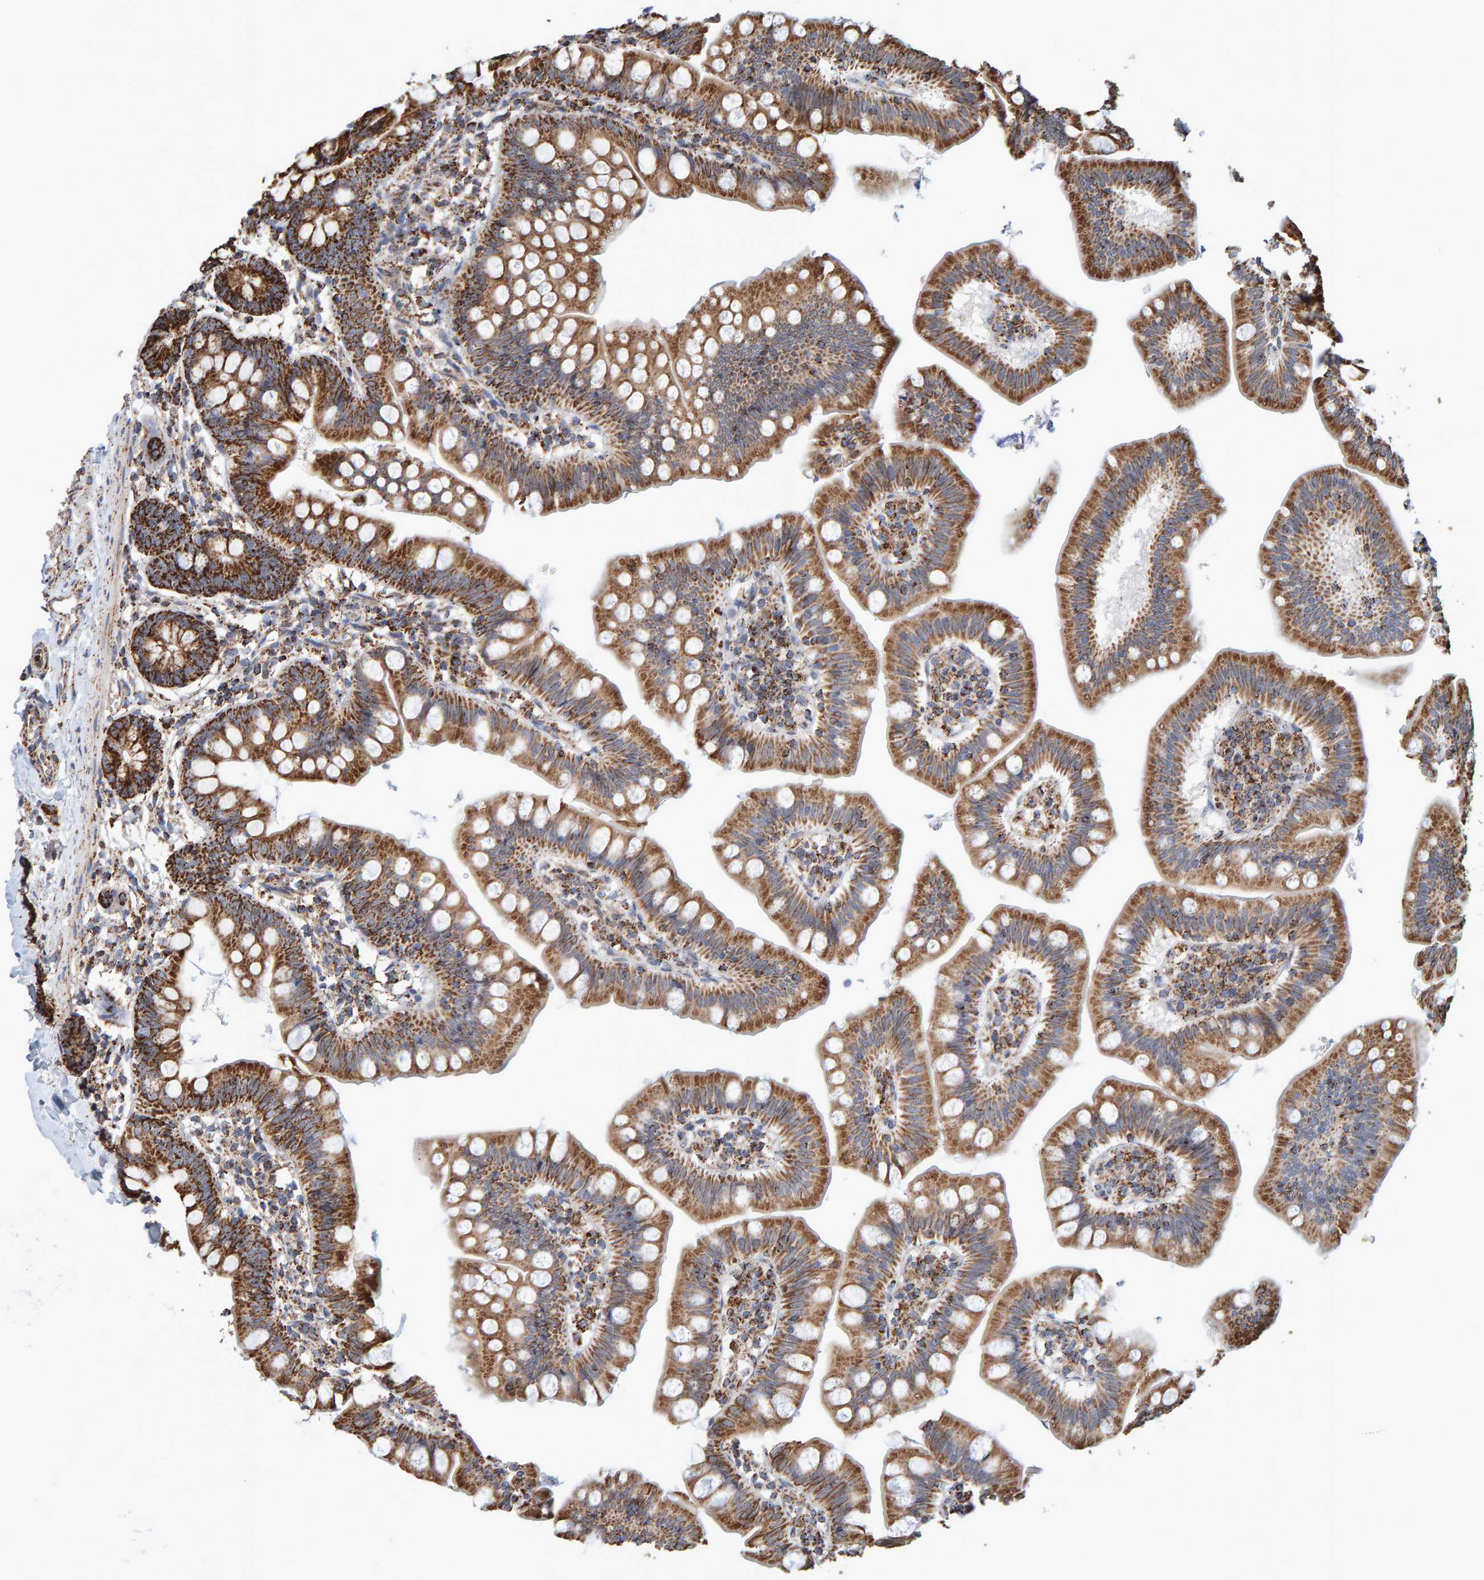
{"staining": {"intensity": "strong", "quantity": ">75%", "location": "cytoplasmic/membranous"}, "tissue": "small intestine", "cell_type": "Glandular cells", "image_type": "normal", "snomed": [{"axis": "morphology", "description": "Normal tissue, NOS"}, {"axis": "topography", "description": "Small intestine"}], "caption": "Immunohistochemistry staining of normal small intestine, which displays high levels of strong cytoplasmic/membranous positivity in approximately >75% of glandular cells indicating strong cytoplasmic/membranous protein expression. The staining was performed using DAB (brown) for protein detection and nuclei were counterstained in hematoxylin (blue).", "gene": "MRPL45", "patient": {"sex": "male", "age": 7}}